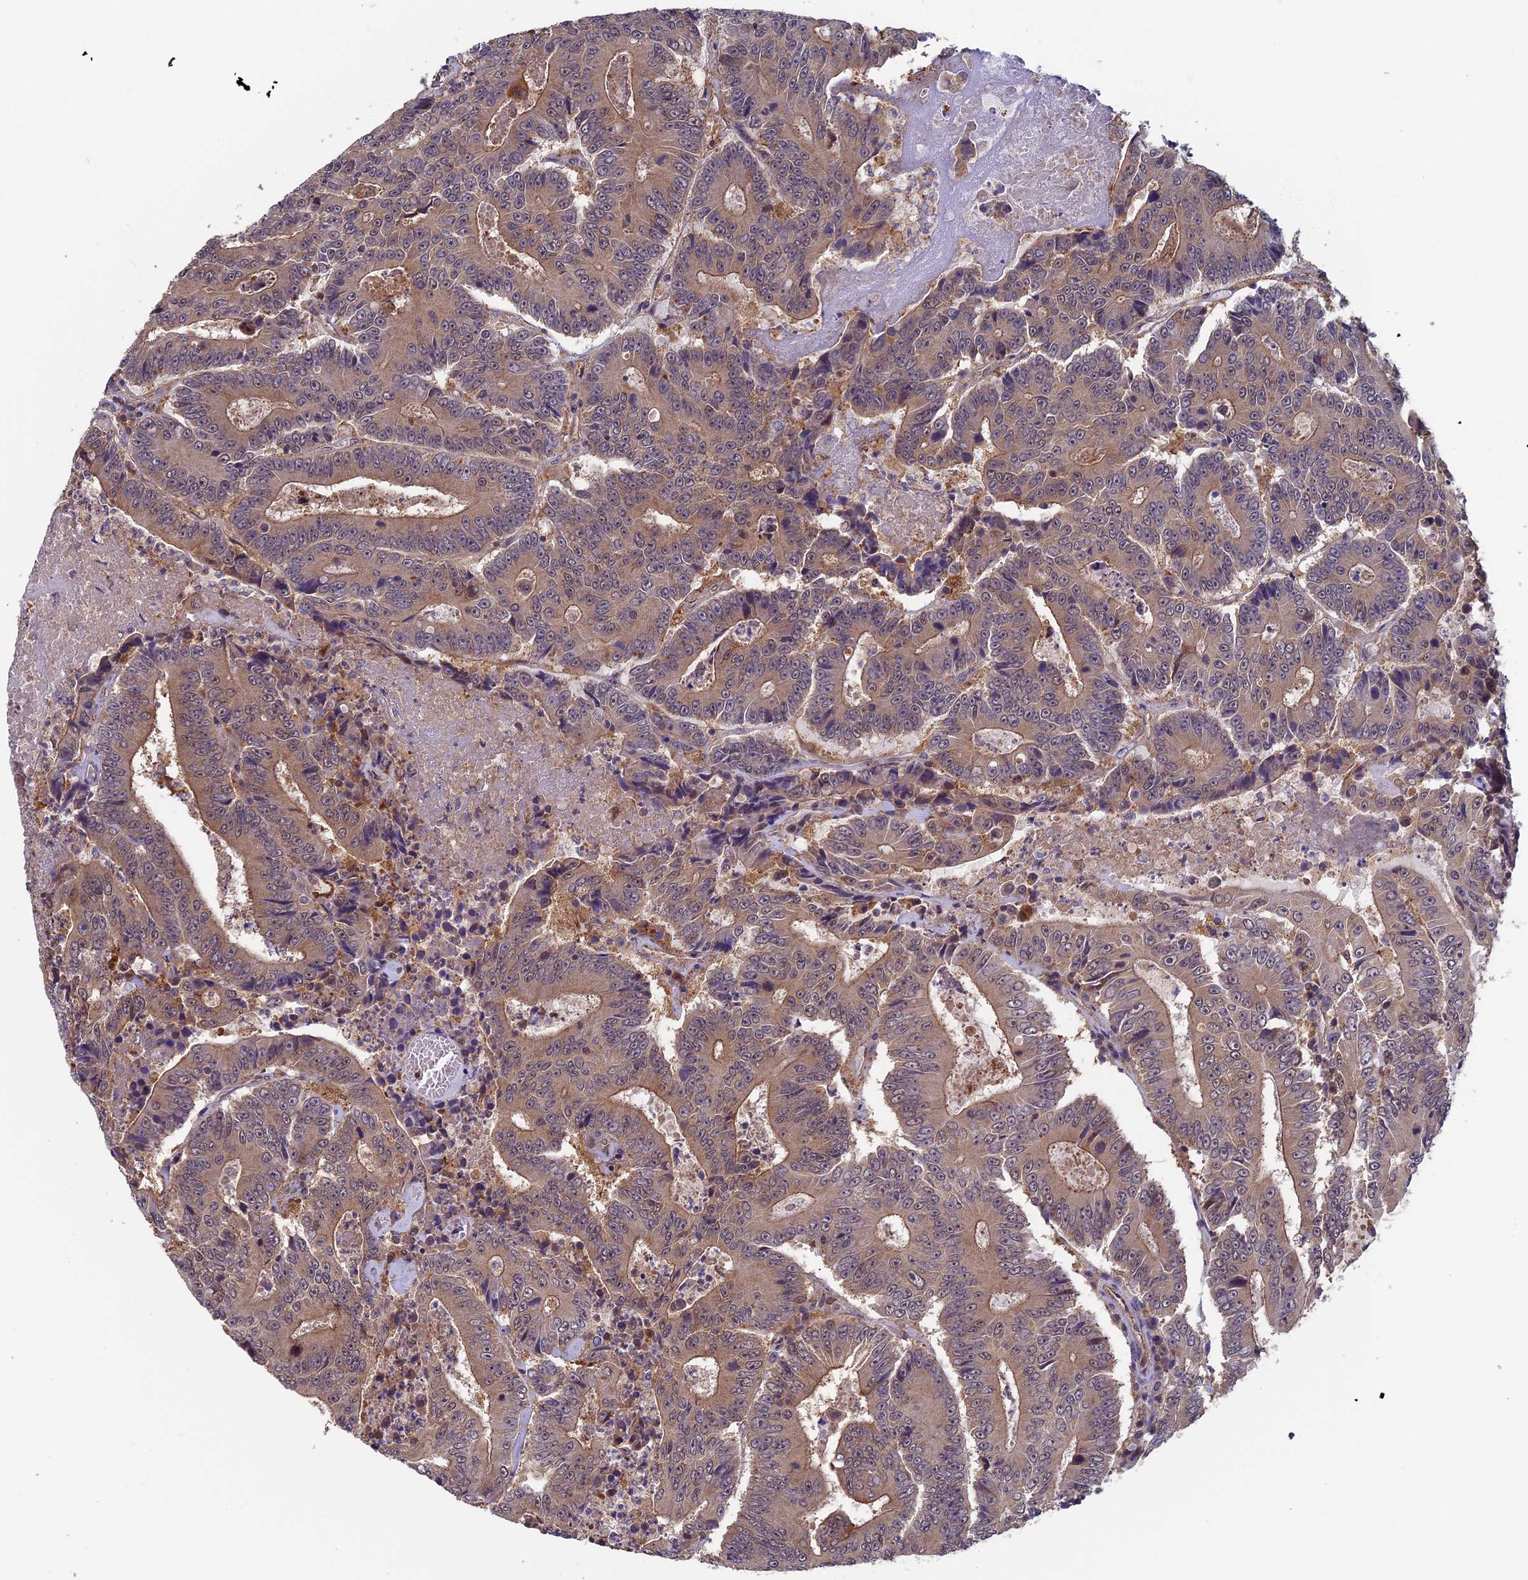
{"staining": {"intensity": "moderate", "quantity": ">75%", "location": "cytoplasmic/membranous"}, "tissue": "colorectal cancer", "cell_type": "Tumor cells", "image_type": "cancer", "snomed": [{"axis": "morphology", "description": "Adenocarcinoma, NOS"}, {"axis": "topography", "description": "Colon"}], "caption": "Colorectal cancer tissue shows moderate cytoplasmic/membranous staining in approximately >75% of tumor cells", "gene": "LCMT1", "patient": {"sex": "male", "age": 83}}